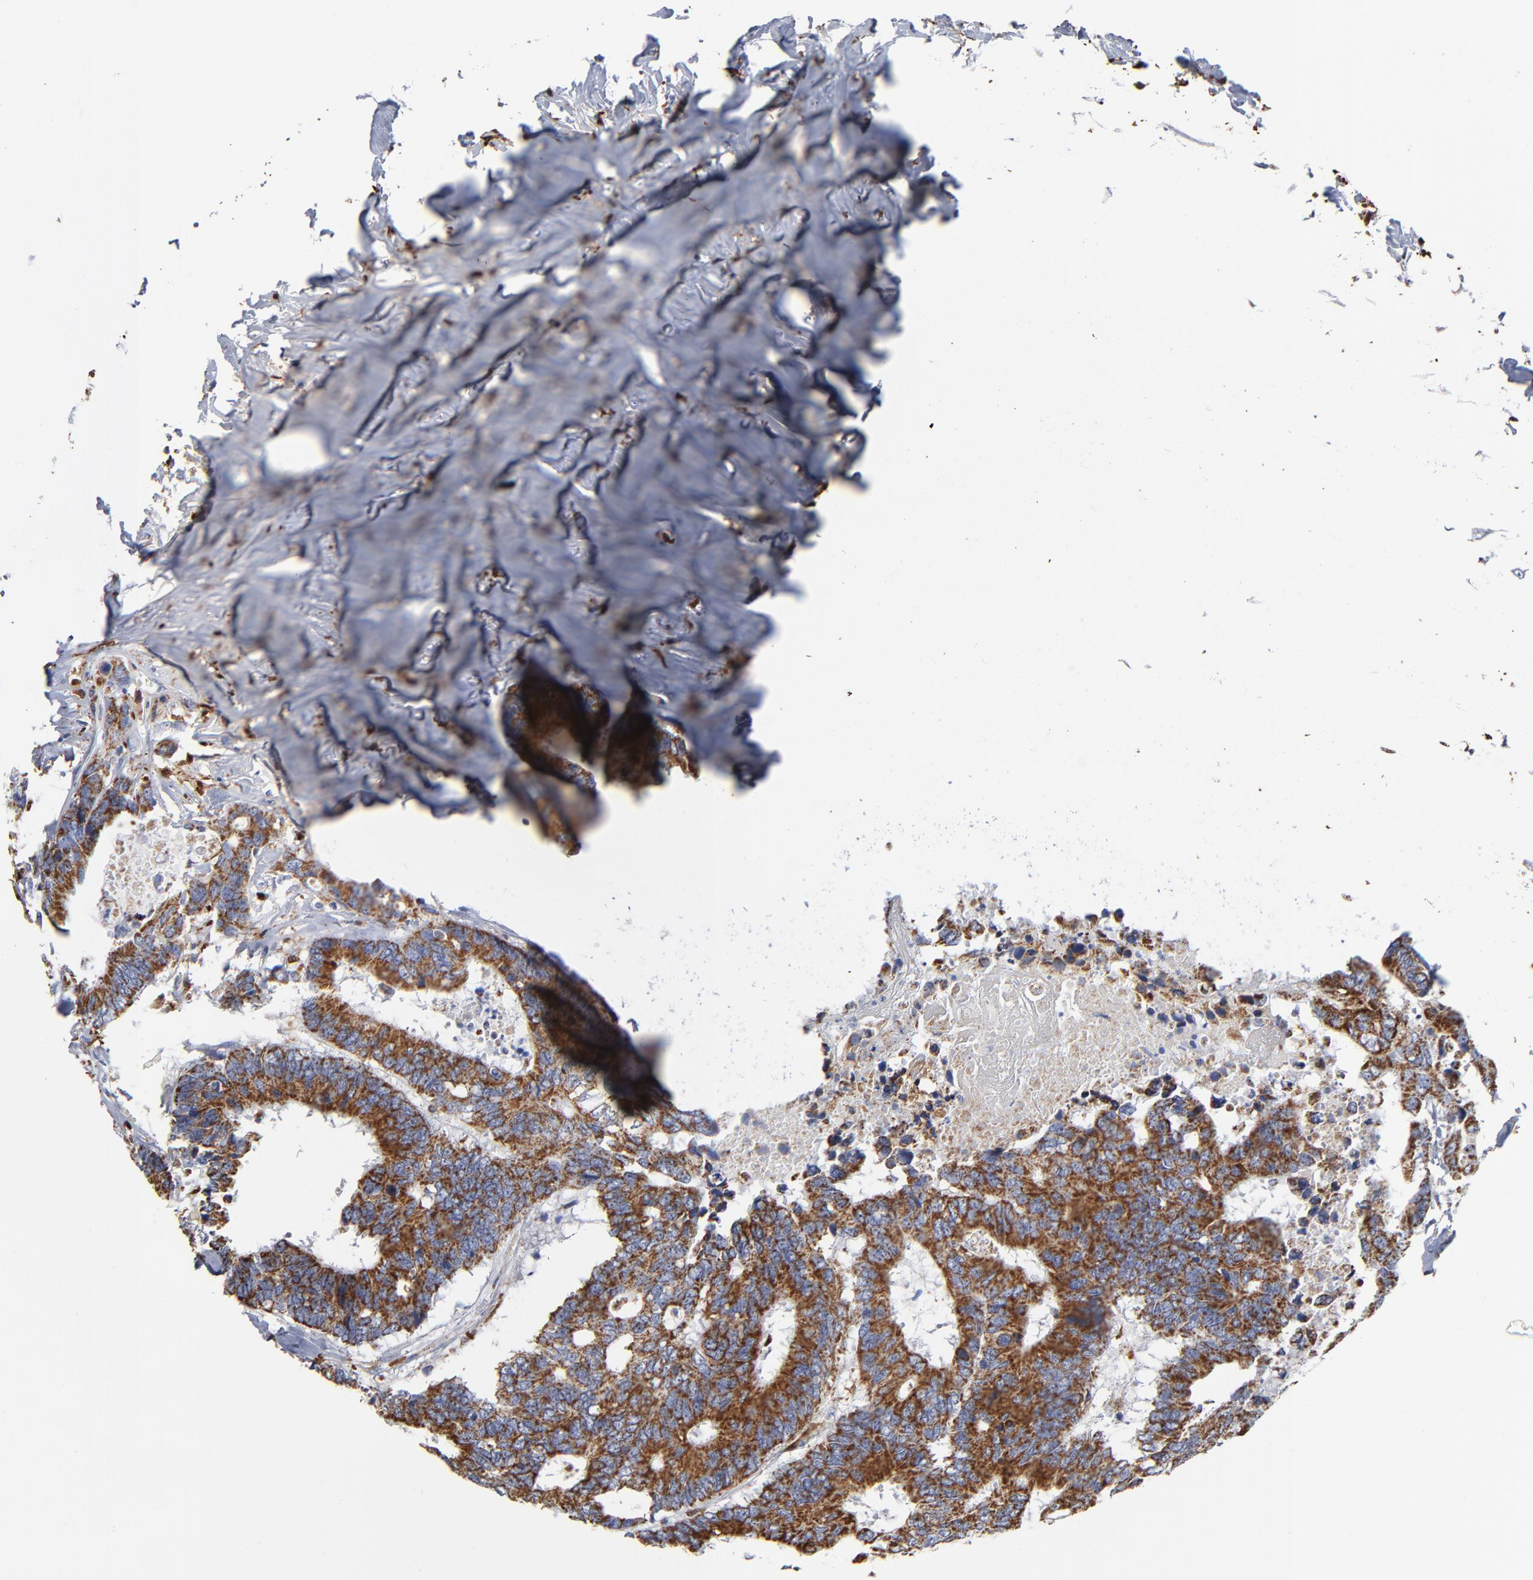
{"staining": {"intensity": "strong", "quantity": ">75%", "location": "cytoplasmic/membranous"}, "tissue": "colorectal cancer", "cell_type": "Tumor cells", "image_type": "cancer", "snomed": [{"axis": "morphology", "description": "Adenocarcinoma, NOS"}, {"axis": "topography", "description": "Rectum"}], "caption": "Immunohistochemistry of human colorectal cancer demonstrates high levels of strong cytoplasmic/membranous positivity in about >75% of tumor cells.", "gene": "PTP4A1", "patient": {"sex": "male", "age": 55}}